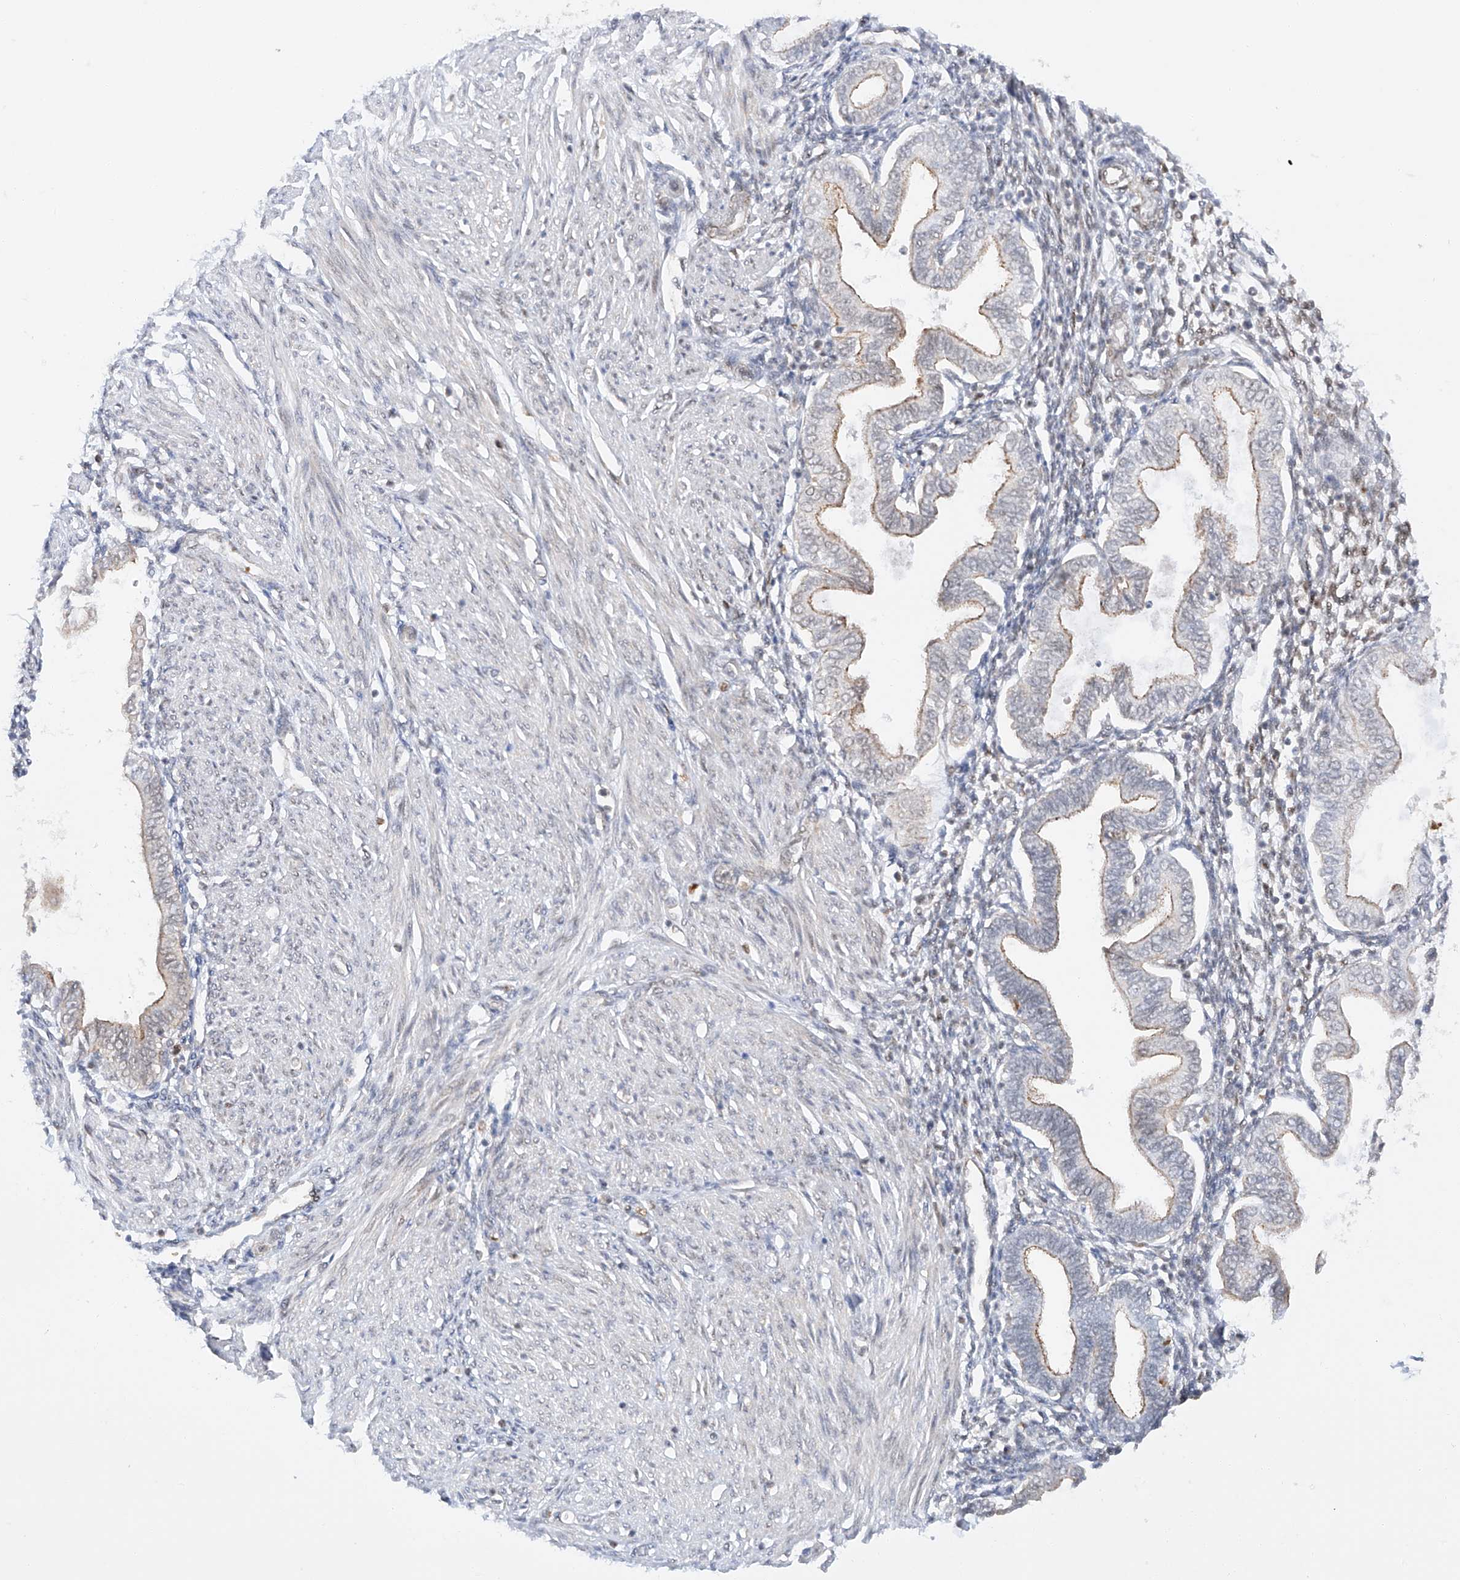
{"staining": {"intensity": "negative", "quantity": "none", "location": "none"}, "tissue": "endometrium", "cell_type": "Cells in endometrial stroma", "image_type": "normal", "snomed": [{"axis": "morphology", "description": "Normal tissue, NOS"}, {"axis": "topography", "description": "Endometrium"}], "caption": "A high-resolution histopathology image shows IHC staining of unremarkable endometrium, which reveals no significant expression in cells in endometrial stroma. (DAB (3,3'-diaminobenzidine) immunohistochemistry with hematoxylin counter stain).", "gene": "POGK", "patient": {"sex": "female", "age": 53}}